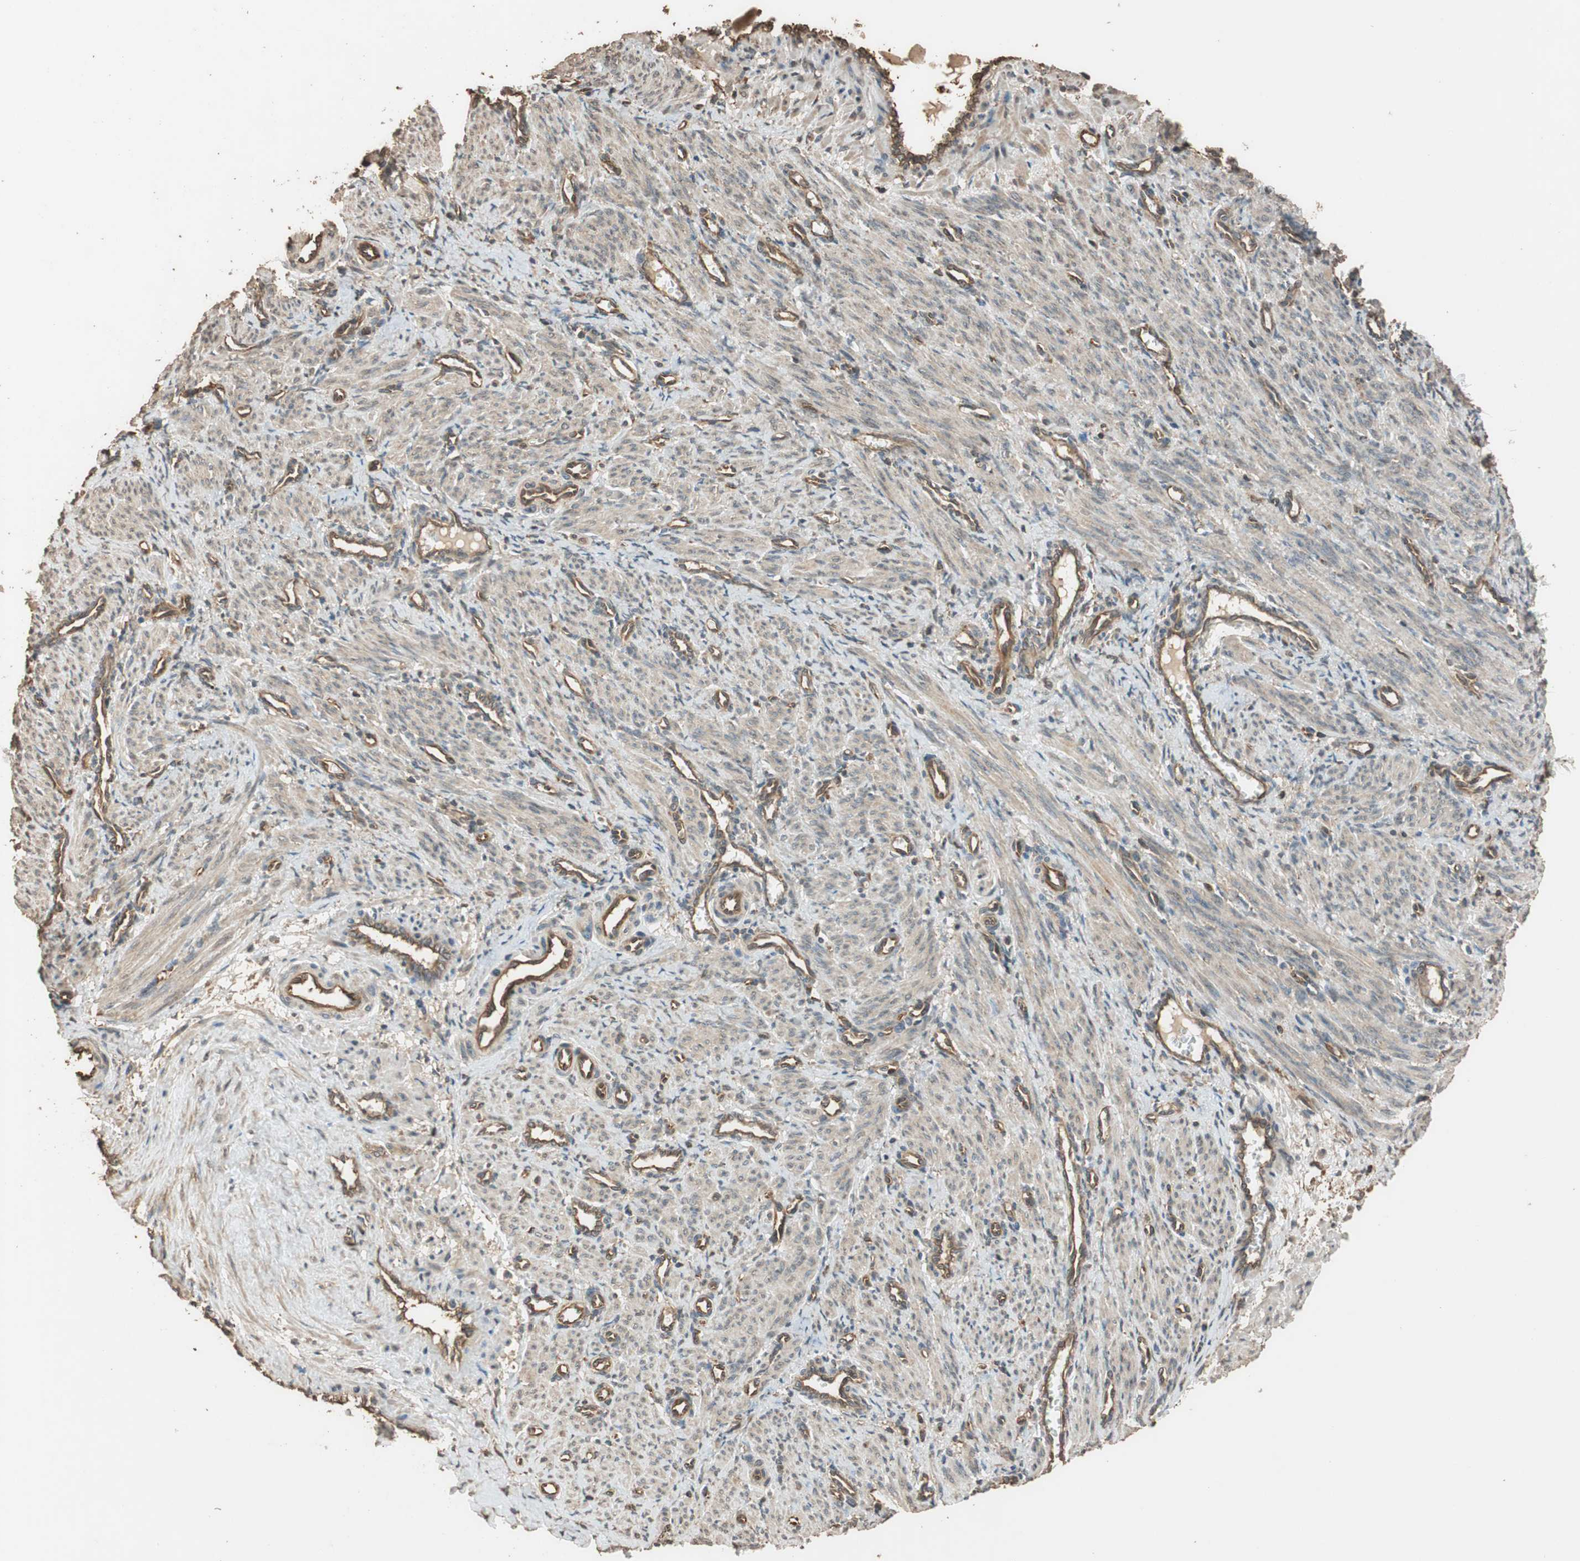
{"staining": {"intensity": "moderate", "quantity": ">75%", "location": "cytoplasmic/membranous"}, "tissue": "smooth muscle", "cell_type": "Smooth muscle cells", "image_type": "normal", "snomed": [{"axis": "morphology", "description": "Normal tissue, NOS"}, {"axis": "topography", "description": "Endometrium"}], "caption": "The image shows immunohistochemical staining of benign smooth muscle. There is moderate cytoplasmic/membranous positivity is identified in approximately >75% of smooth muscle cells.", "gene": "MST1R", "patient": {"sex": "female", "age": 33}}